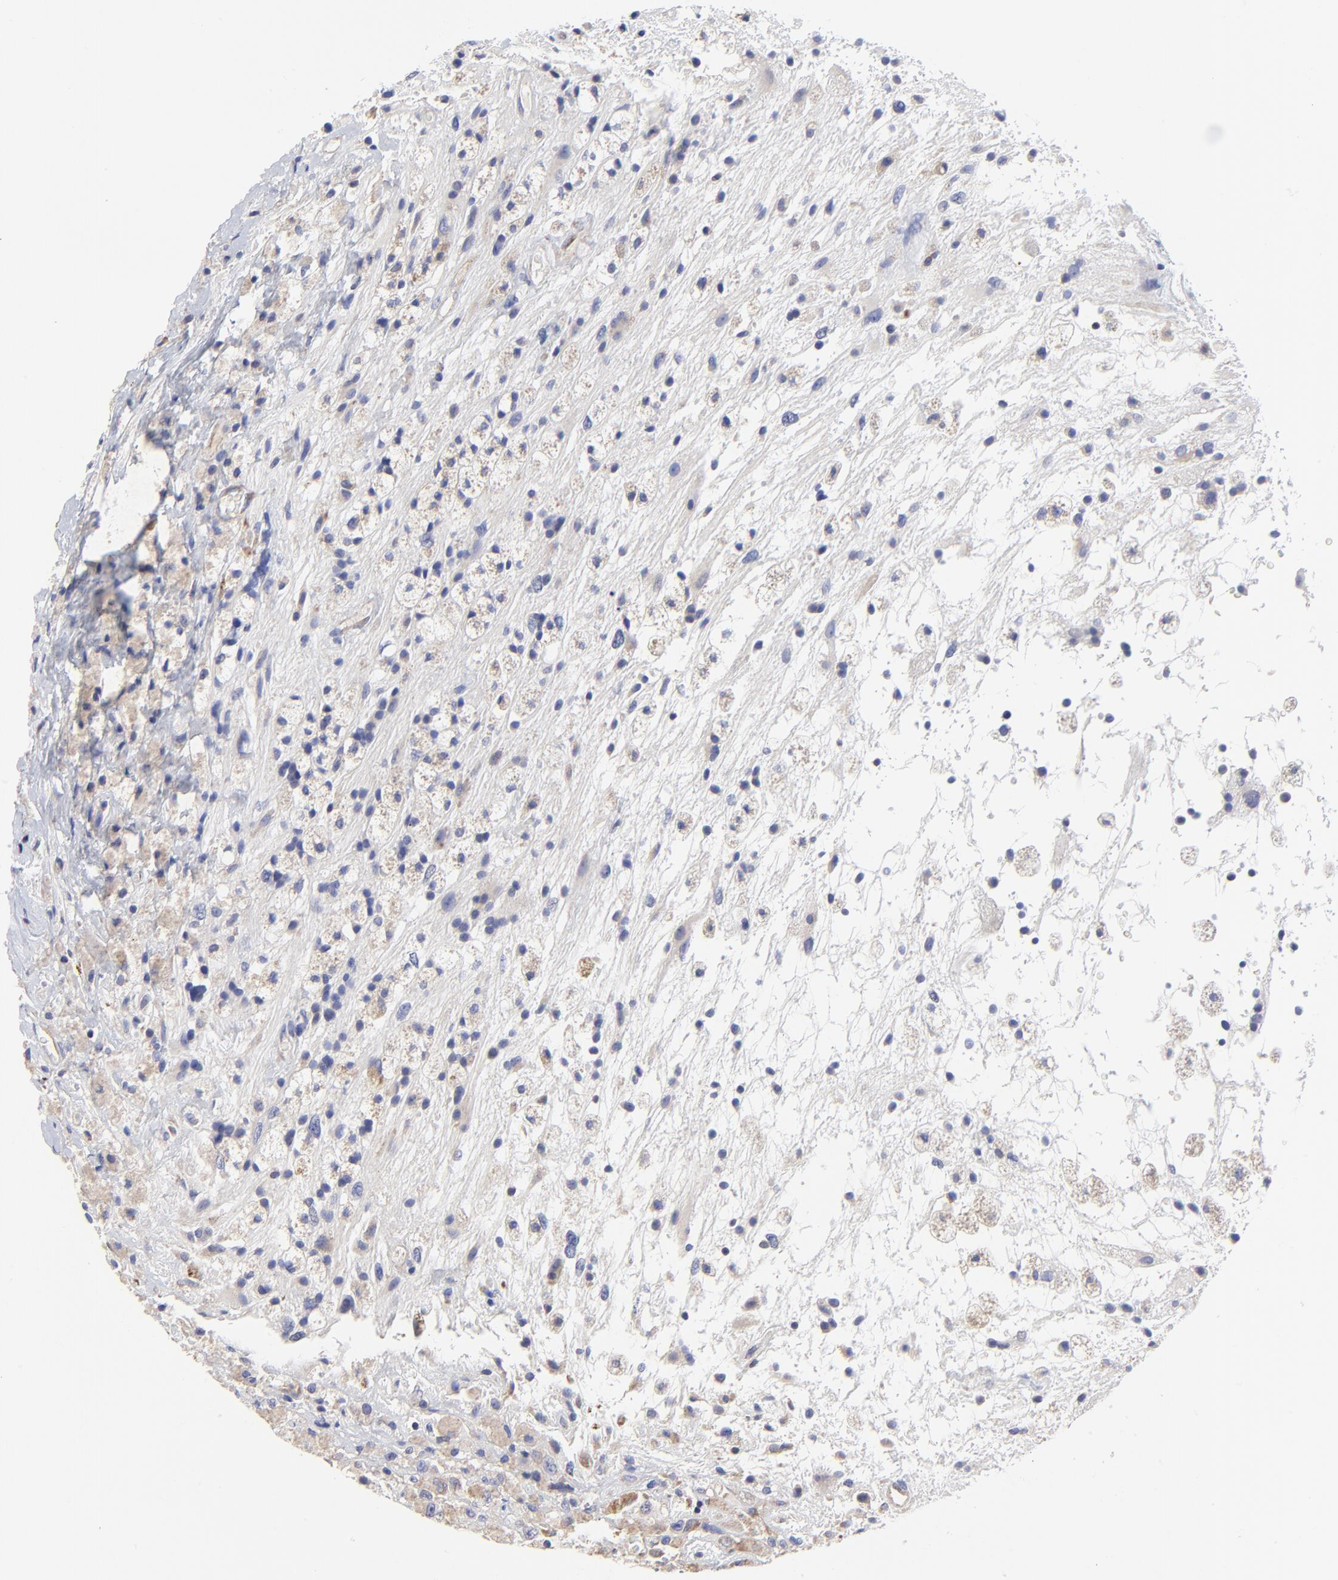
{"staining": {"intensity": "weak", "quantity": "<25%", "location": "cytoplasmic/membranous"}, "tissue": "glioma", "cell_type": "Tumor cells", "image_type": "cancer", "snomed": [{"axis": "morphology", "description": "Glioma, malignant, High grade"}, {"axis": "topography", "description": "Brain"}], "caption": "DAB (3,3'-diaminobenzidine) immunohistochemical staining of human high-grade glioma (malignant) shows no significant staining in tumor cells.", "gene": "SULF2", "patient": {"sex": "male", "age": 48}}